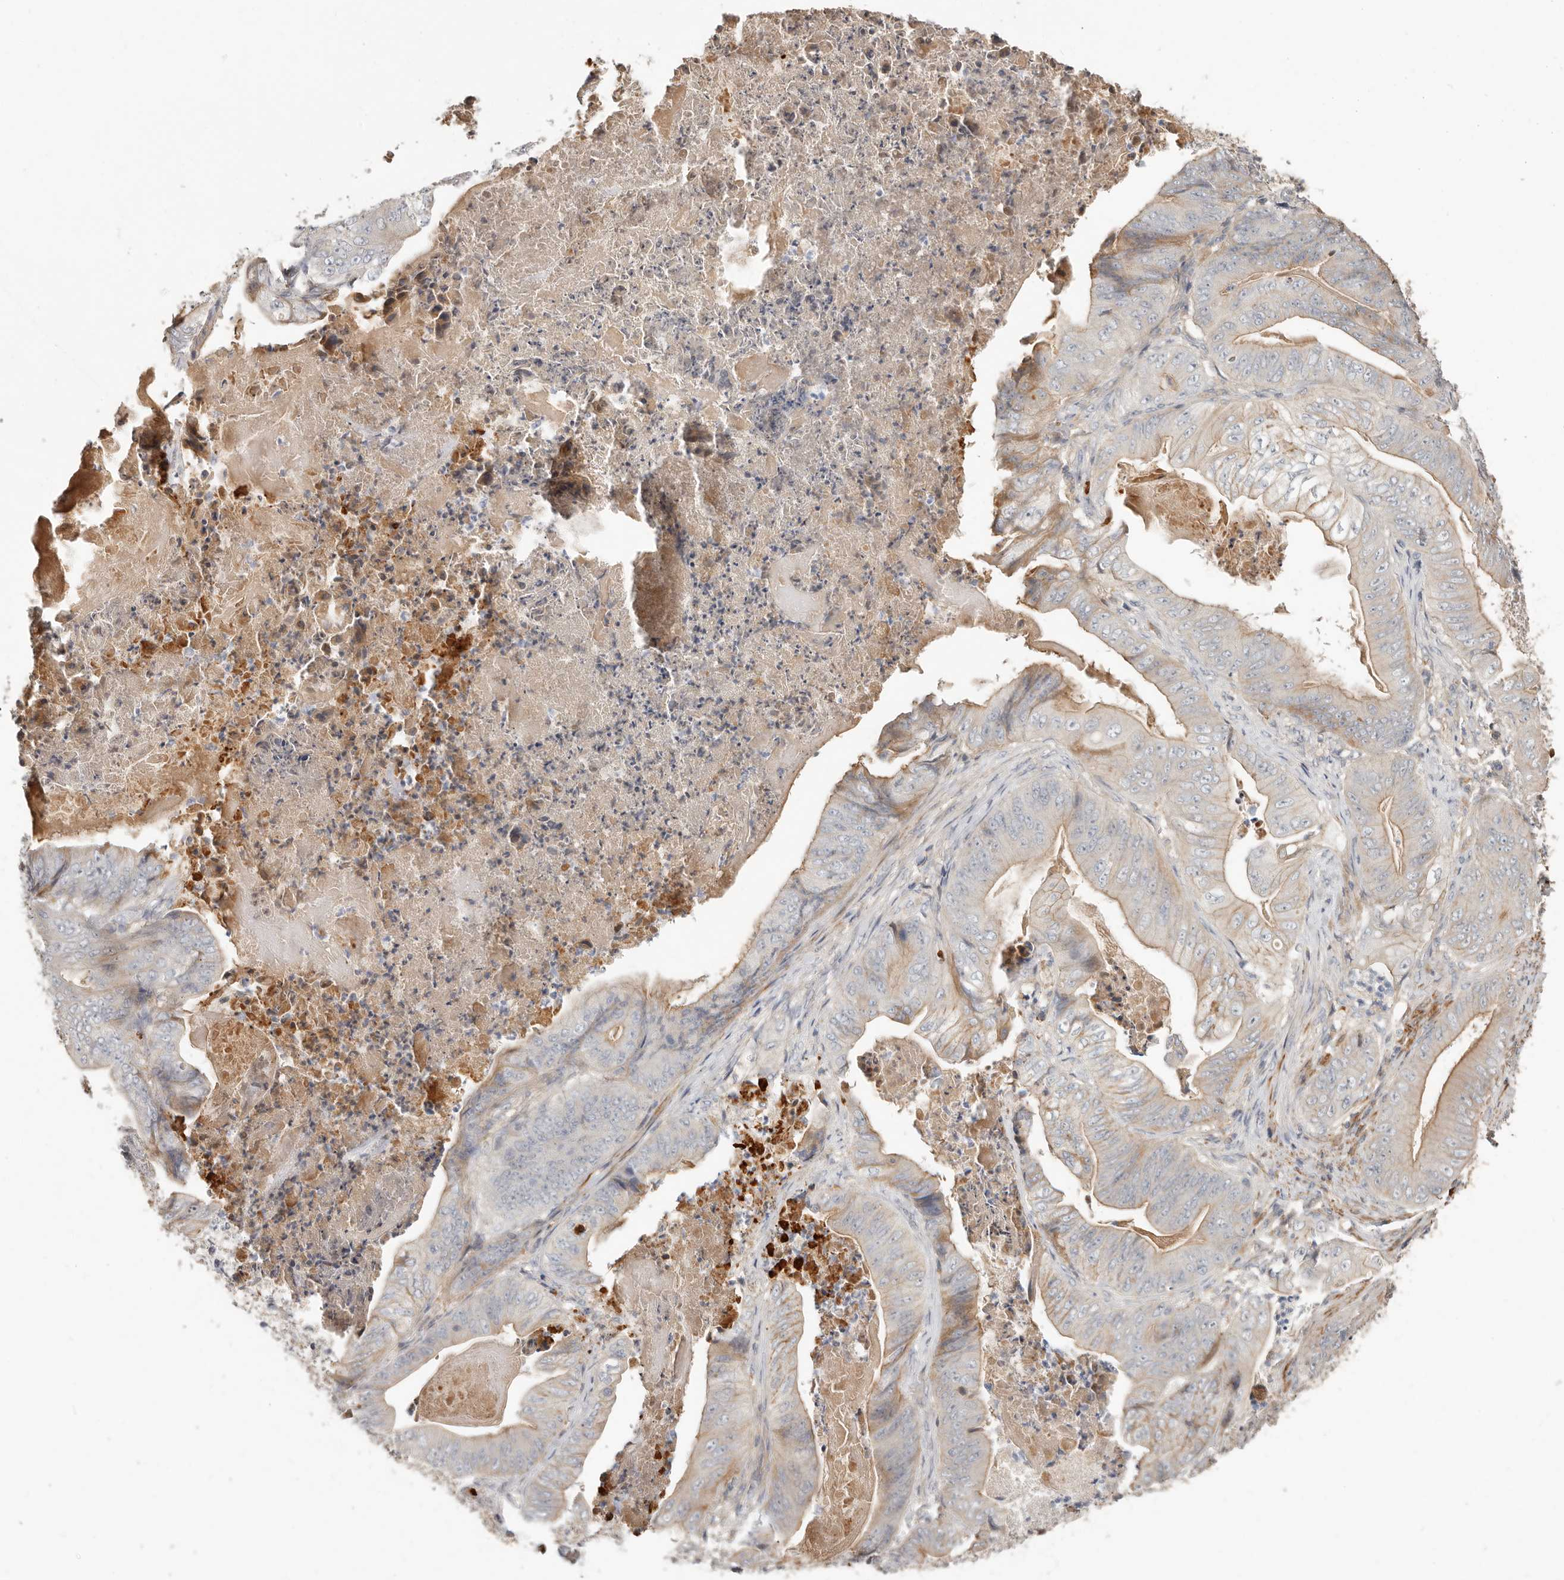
{"staining": {"intensity": "weak", "quantity": "25%-75%", "location": "cytoplasmic/membranous"}, "tissue": "stomach cancer", "cell_type": "Tumor cells", "image_type": "cancer", "snomed": [{"axis": "morphology", "description": "Adenocarcinoma, NOS"}, {"axis": "topography", "description": "Stomach"}], "caption": "Immunohistochemical staining of stomach cancer (adenocarcinoma) shows low levels of weak cytoplasmic/membranous staining in about 25%-75% of tumor cells. Nuclei are stained in blue.", "gene": "MTFR2", "patient": {"sex": "female", "age": 73}}